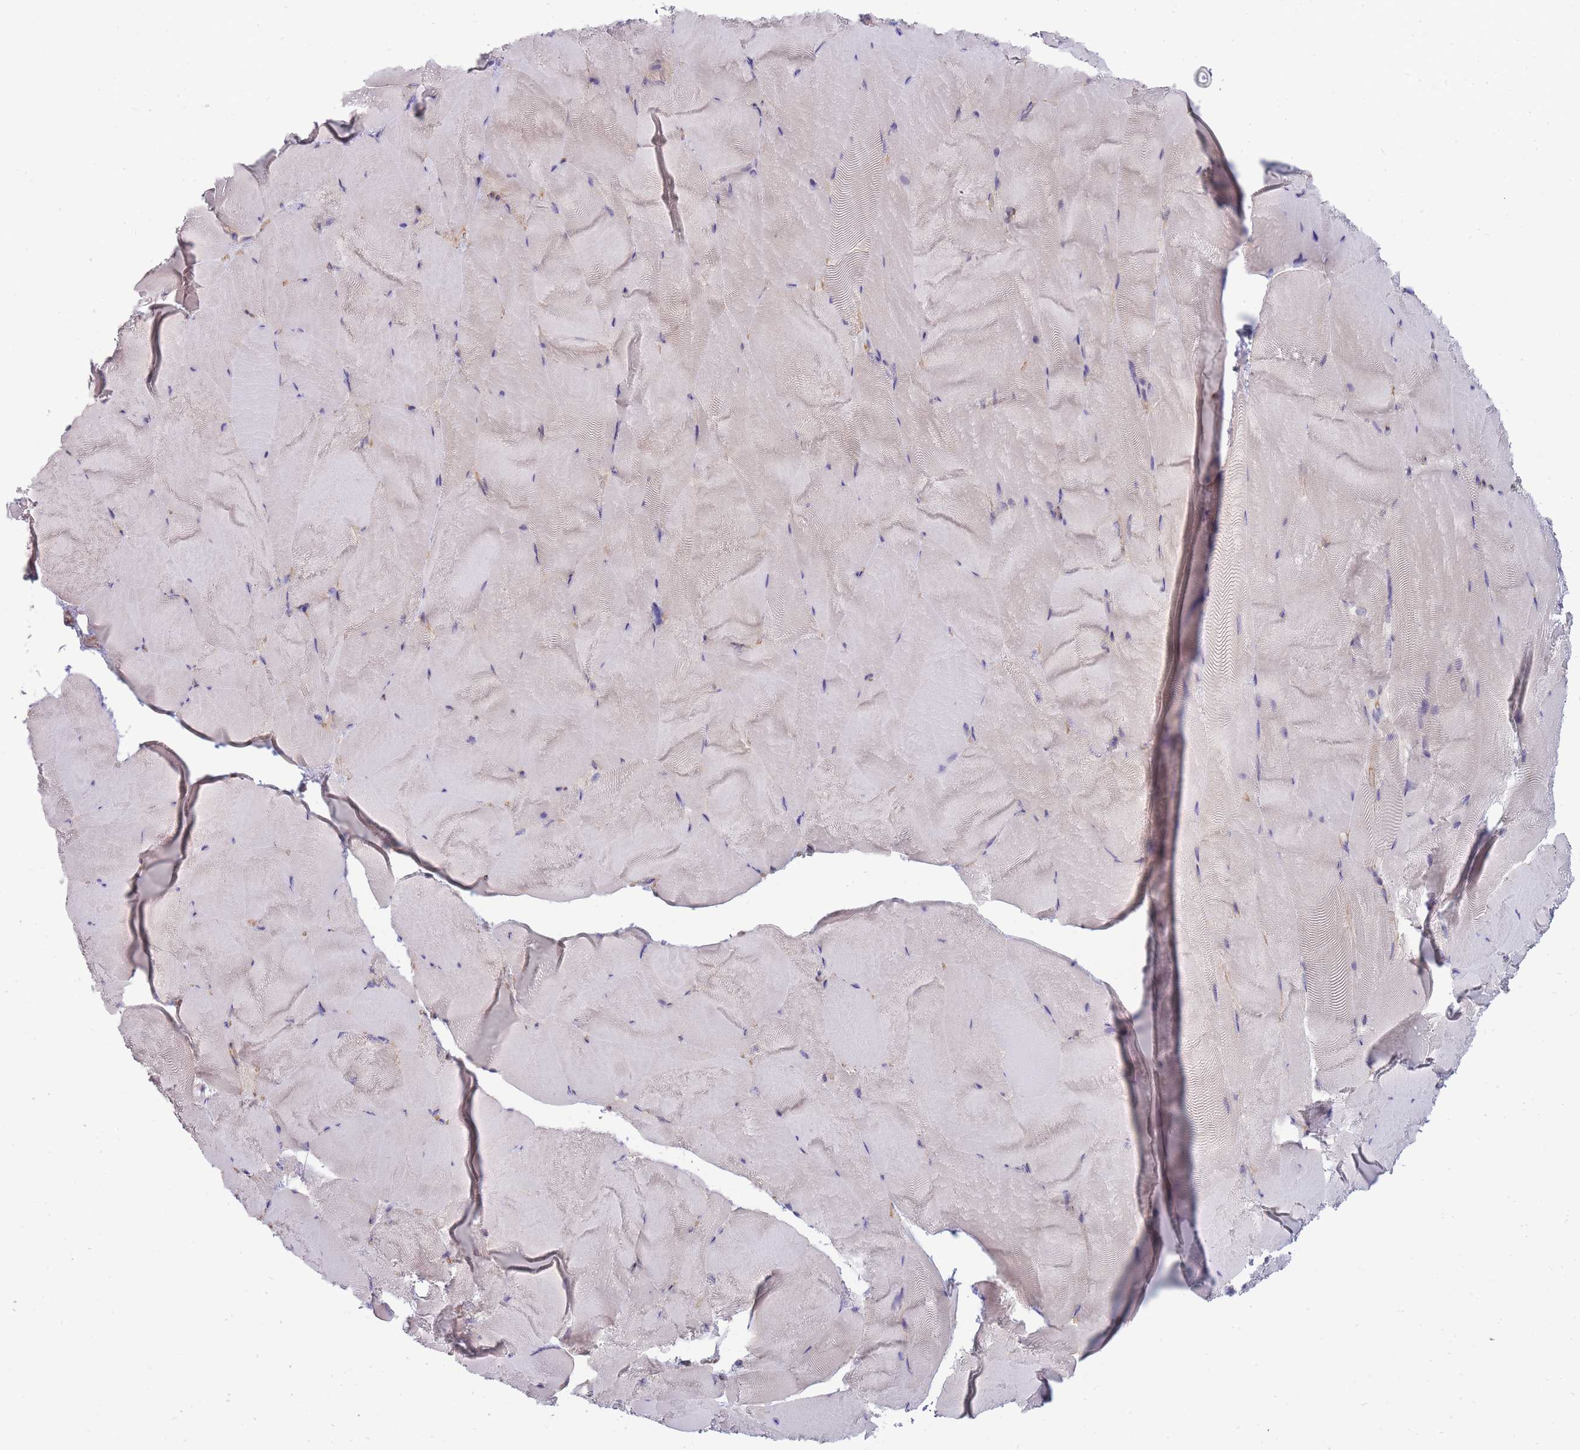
{"staining": {"intensity": "negative", "quantity": "none", "location": "none"}, "tissue": "skeletal muscle", "cell_type": "Myocytes", "image_type": "normal", "snomed": [{"axis": "morphology", "description": "Normal tissue, NOS"}, {"axis": "topography", "description": "Skeletal muscle"}], "caption": "Immunohistochemistry (IHC) of normal human skeletal muscle demonstrates no expression in myocytes. The staining was performed using DAB to visualize the protein expression in brown, while the nuclei were stained in blue with hematoxylin (Magnification: 20x).", "gene": "C19orf25", "patient": {"sex": "female", "age": 64}}